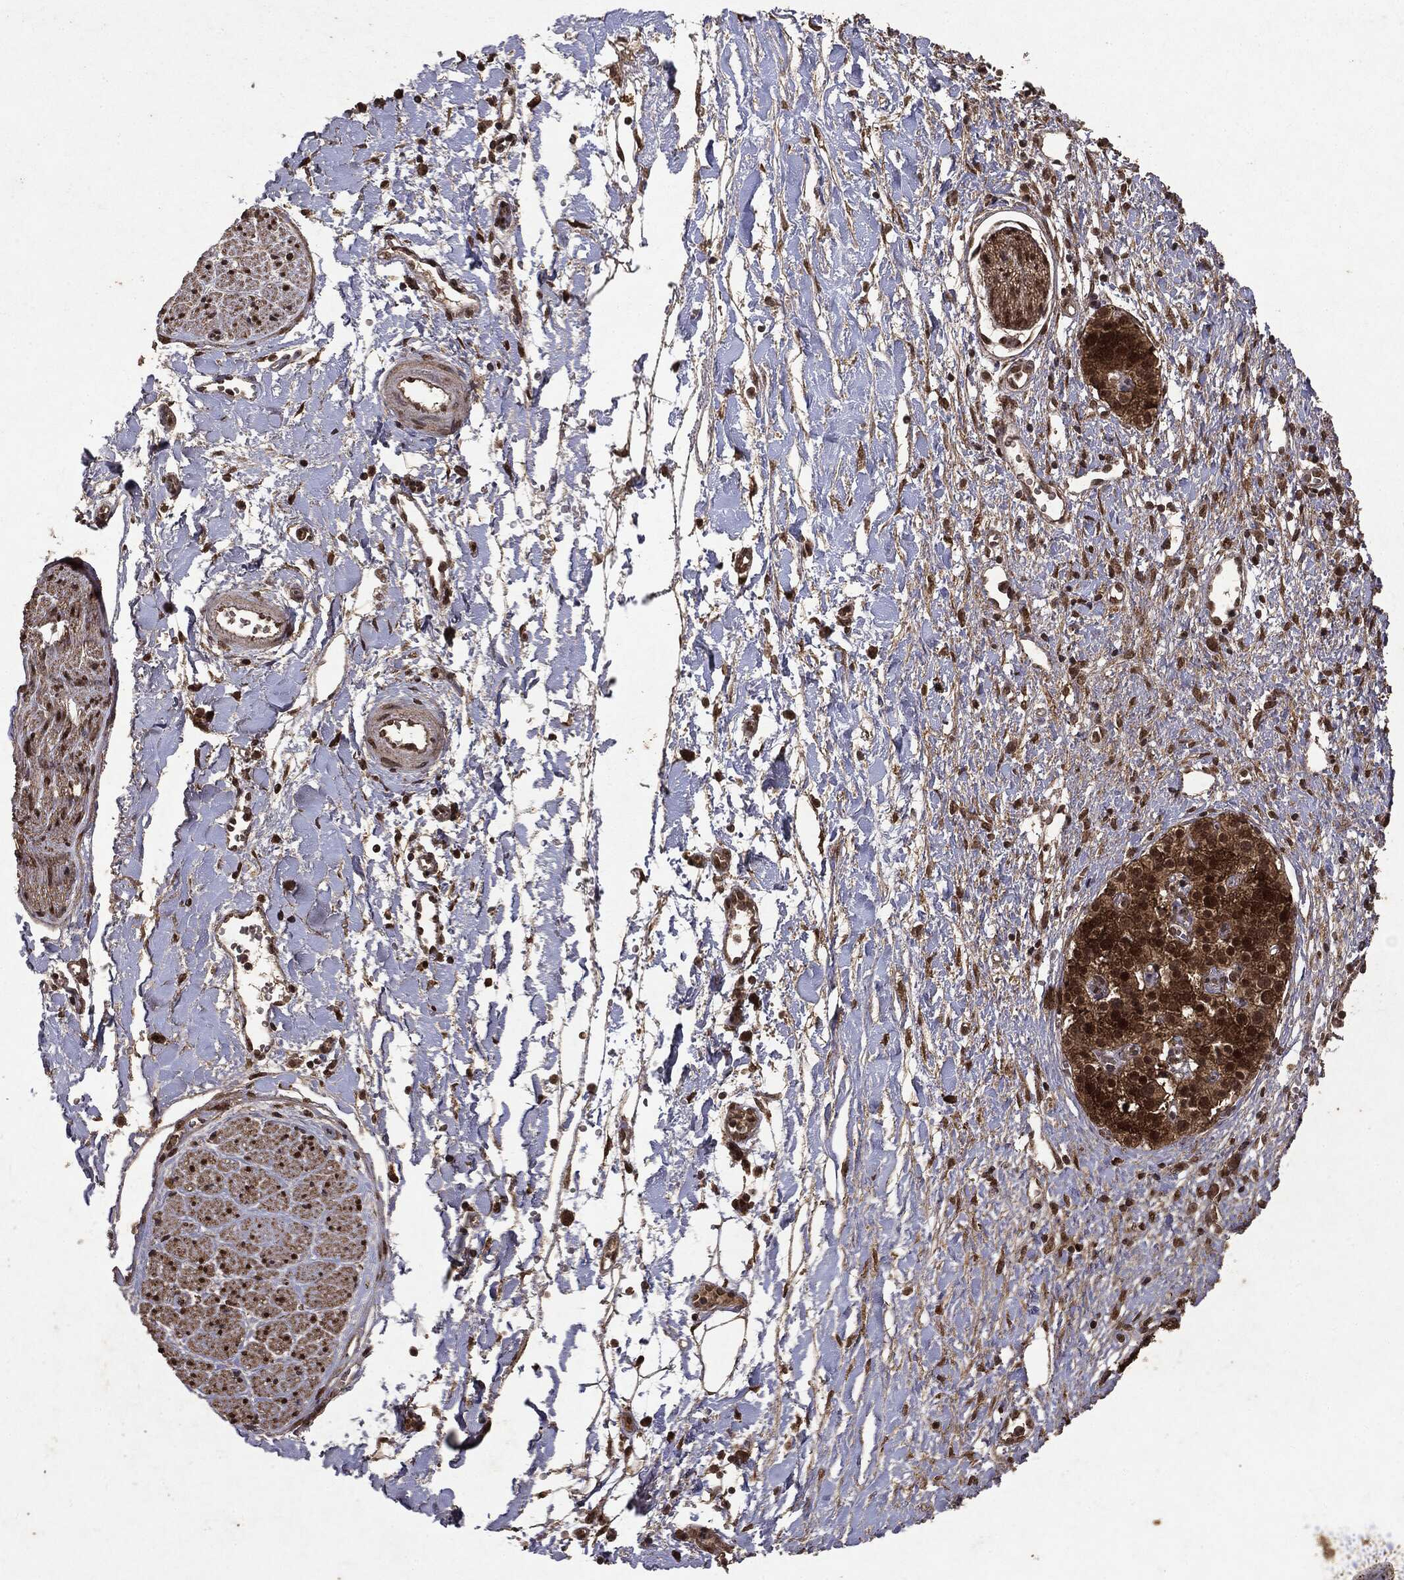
{"staining": {"intensity": "moderate", "quantity": "25%-75%", "location": "nuclear"}, "tissue": "soft tissue", "cell_type": "Fibroblasts", "image_type": "normal", "snomed": [{"axis": "morphology", "description": "Normal tissue, NOS"}, {"axis": "morphology", "description": "Adenocarcinoma, NOS"}, {"axis": "topography", "description": "Pancreas"}, {"axis": "topography", "description": "Peripheral nerve tissue"}], "caption": "About 25%-75% of fibroblasts in benign soft tissue exhibit moderate nuclear protein positivity as visualized by brown immunohistochemical staining.", "gene": "PEBP1", "patient": {"sex": "male", "age": 61}}